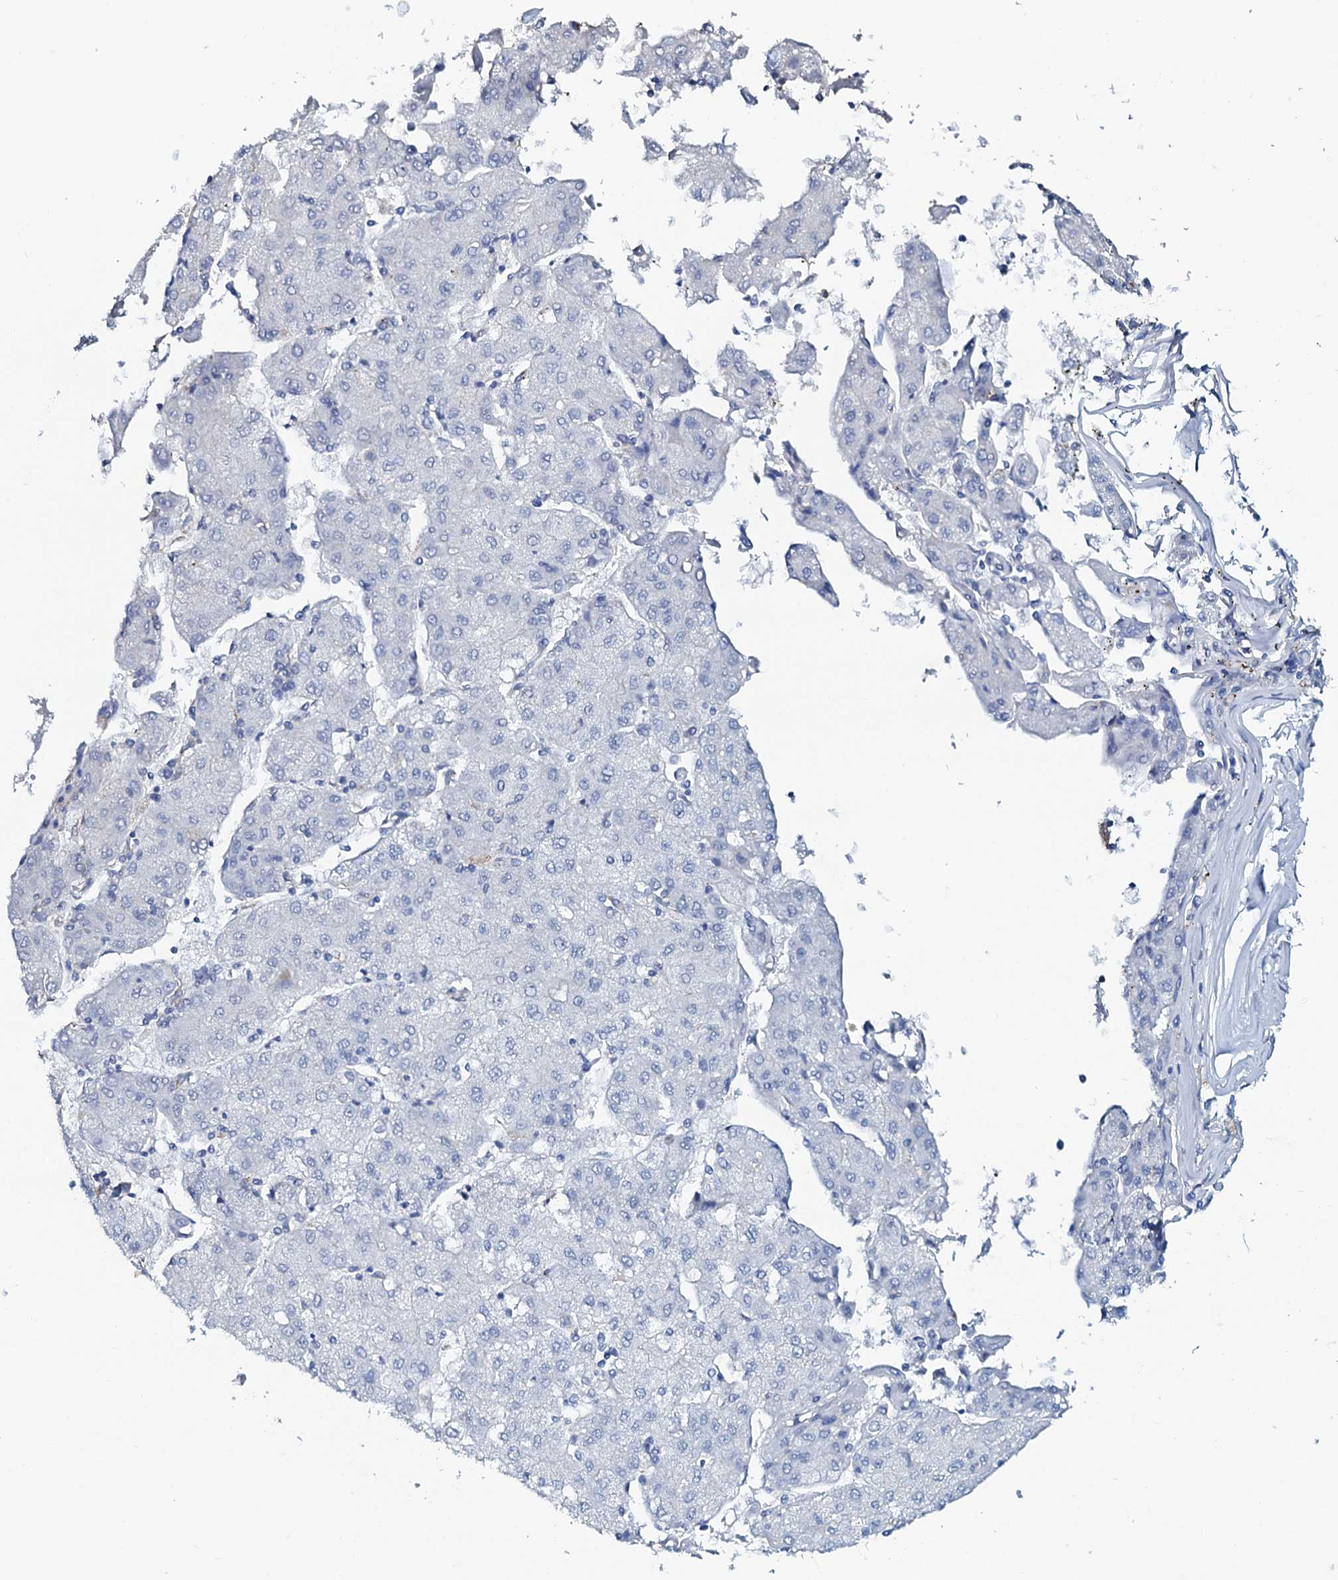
{"staining": {"intensity": "negative", "quantity": "none", "location": "none"}, "tissue": "liver cancer", "cell_type": "Tumor cells", "image_type": "cancer", "snomed": [{"axis": "morphology", "description": "Carcinoma, Hepatocellular, NOS"}, {"axis": "topography", "description": "Liver"}], "caption": "Human hepatocellular carcinoma (liver) stained for a protein using IHC displays no expression in tumor cells.", "gene": "AMER2", "patient": {"sex": "male", "age": 72}}